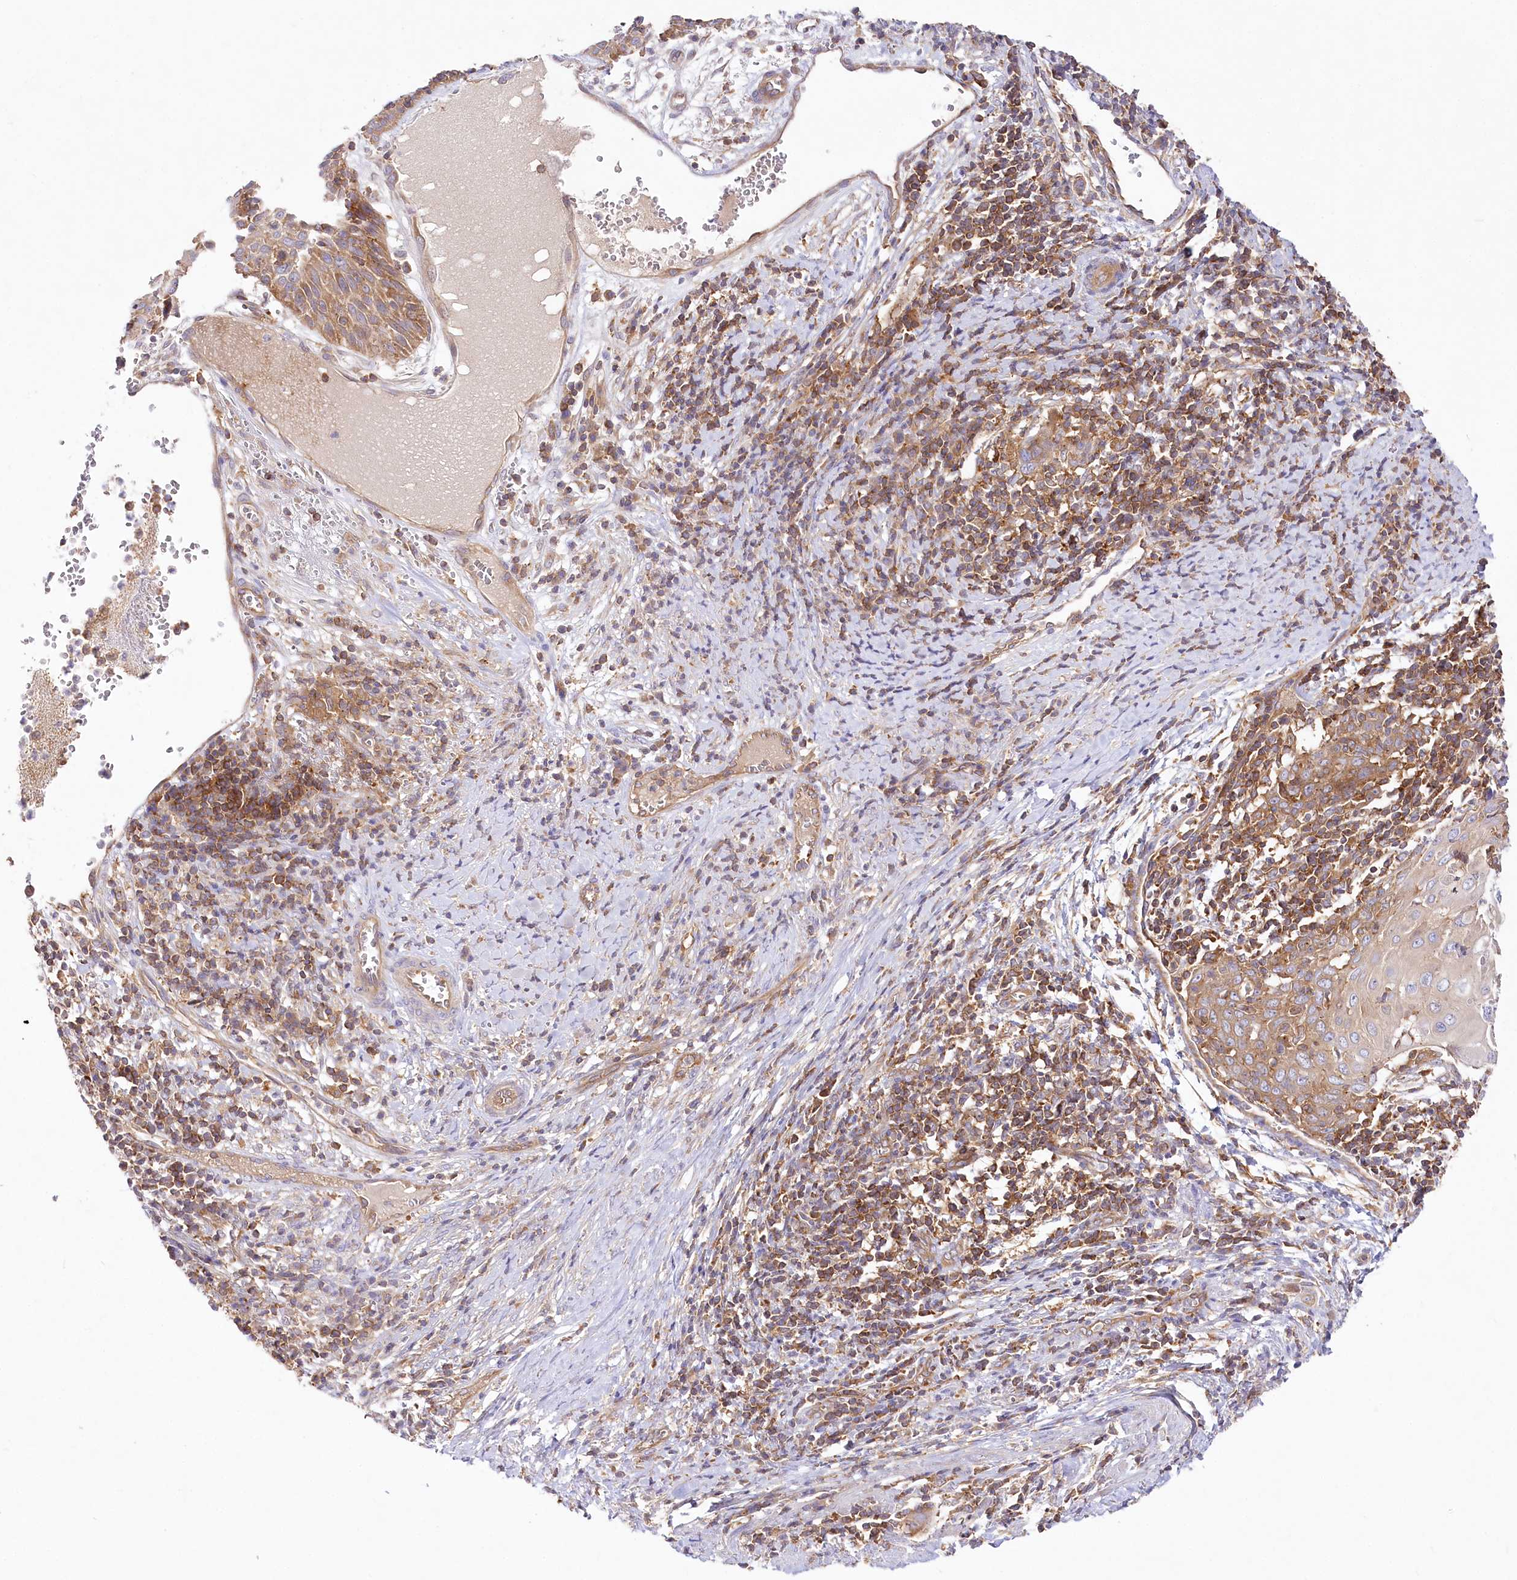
{"staining": {"intensity": "moderate", "quantity": "<25%", "location": "cytoplasmic/membranous"}, "tissue": "cervical cancer", "cell_type": "Tumor cells", "image_type": "cancer", "snomed": [{"axis": "morphology", "description": "Squamous cell carcinoma, NOS"}, {"axis": "topography", "description": "Cervix"}], "caption": "Immunohistochemical staining of squamous cell carcinoma (cervical) shows low levels of moderate cytoplasmic/membranous positivity in approximately <25% of tumor cells.", "gene": "ABRAXAS2", "patient": {"sex": "female", "age": 39}}